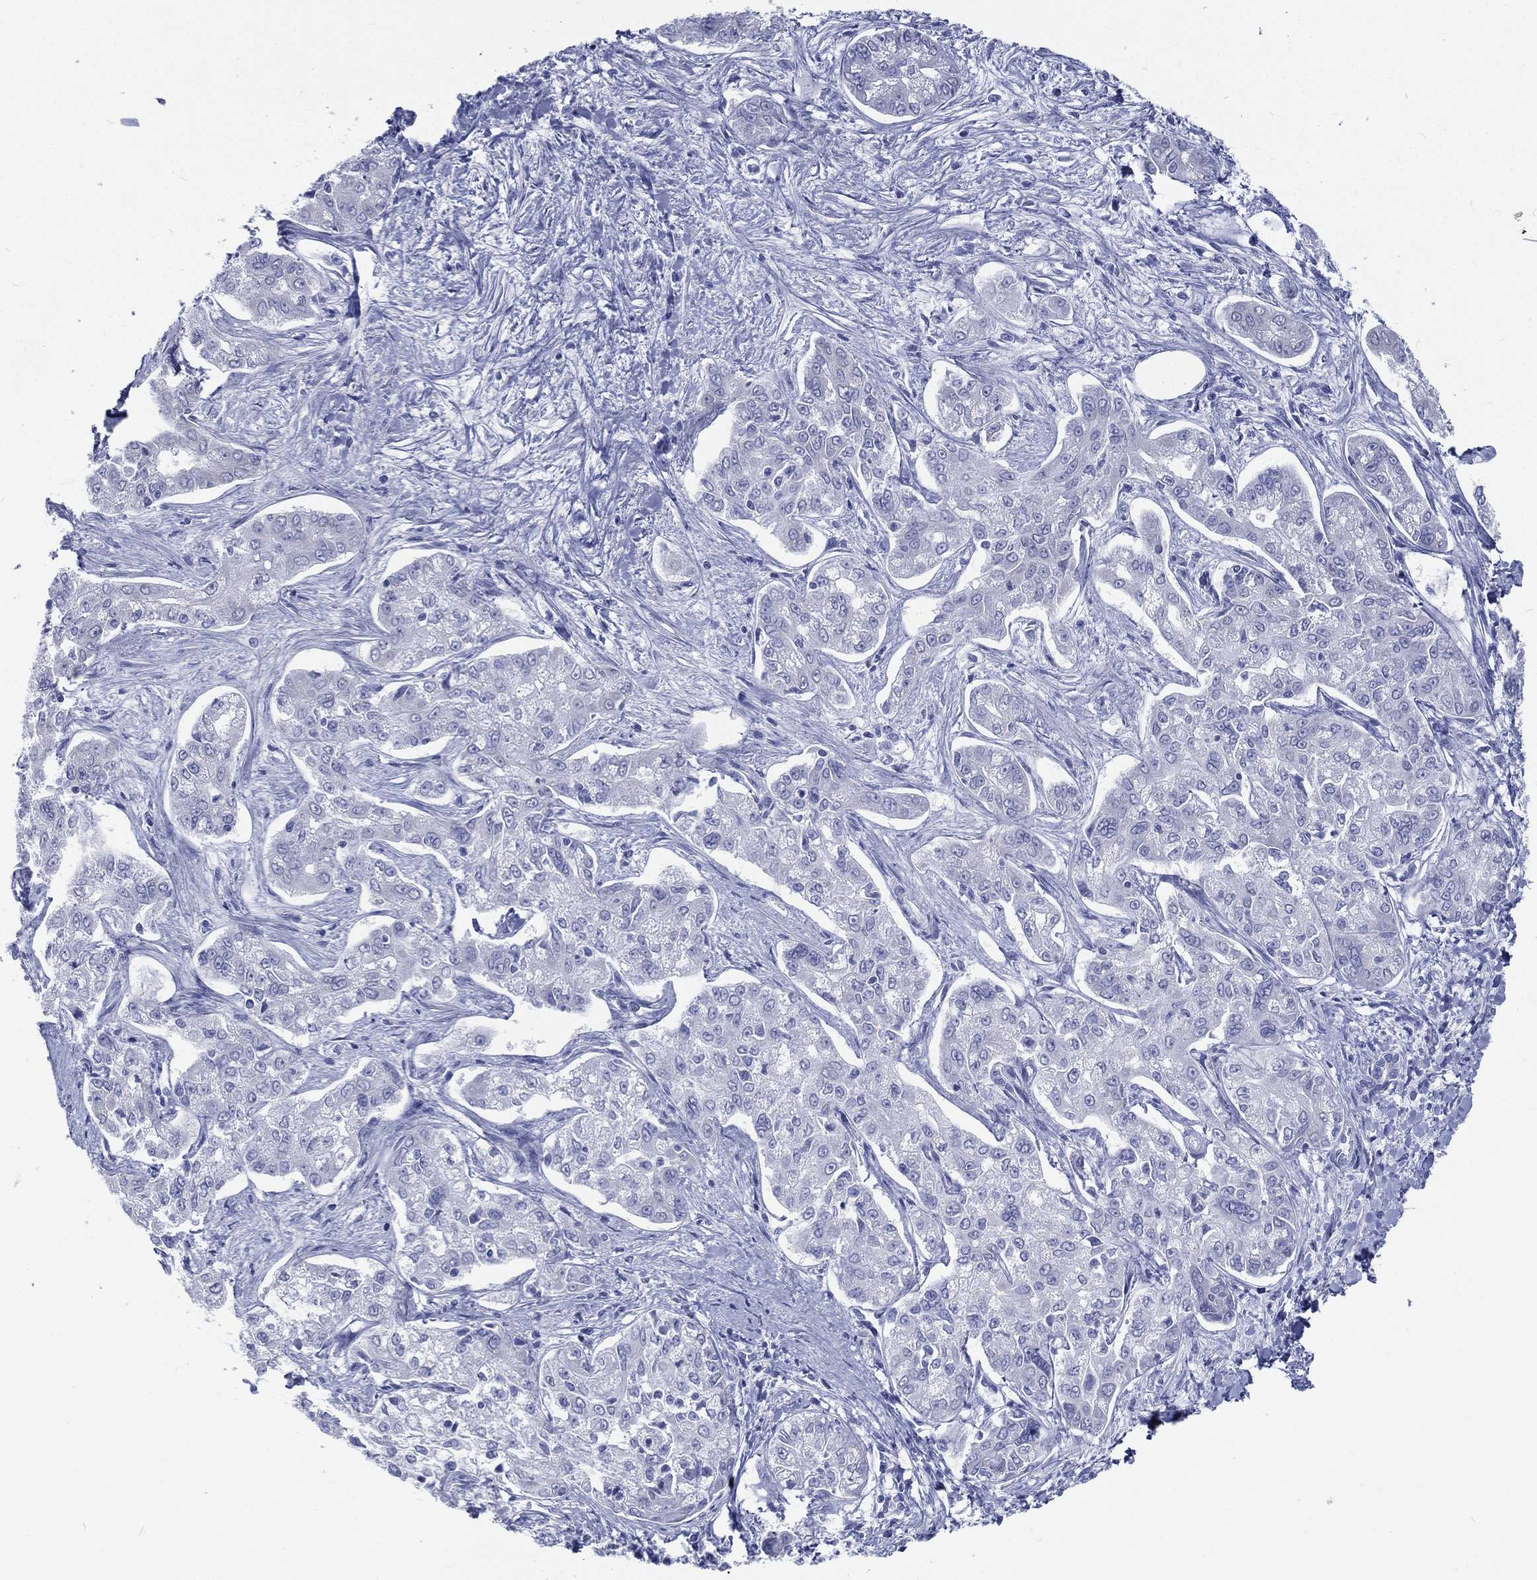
{"staining": {"intensity": "negative", "quantity": "none", "location": "none"}, "tissue": "liver cancer", "cell_type": "Tumor cells", "image_type": "cancer", "snomed": [{"axis": "morphology", "description": "Cholangiocarcinoma"}, {"axis": "topography", "description": "Liver"}], "caption": "High magnification brightfield microscopy of liver cancer stained with DAB (brown) and counterstained with hematoxylin (blue): tumor cells show no significant staining. (Brightfield microscopy of DAB (3,3'-diaminobenzidine) immunohistochemistry at high magnification).", "gene": "RSPH4A", "patient": {"sex": "female", "age": 47}}